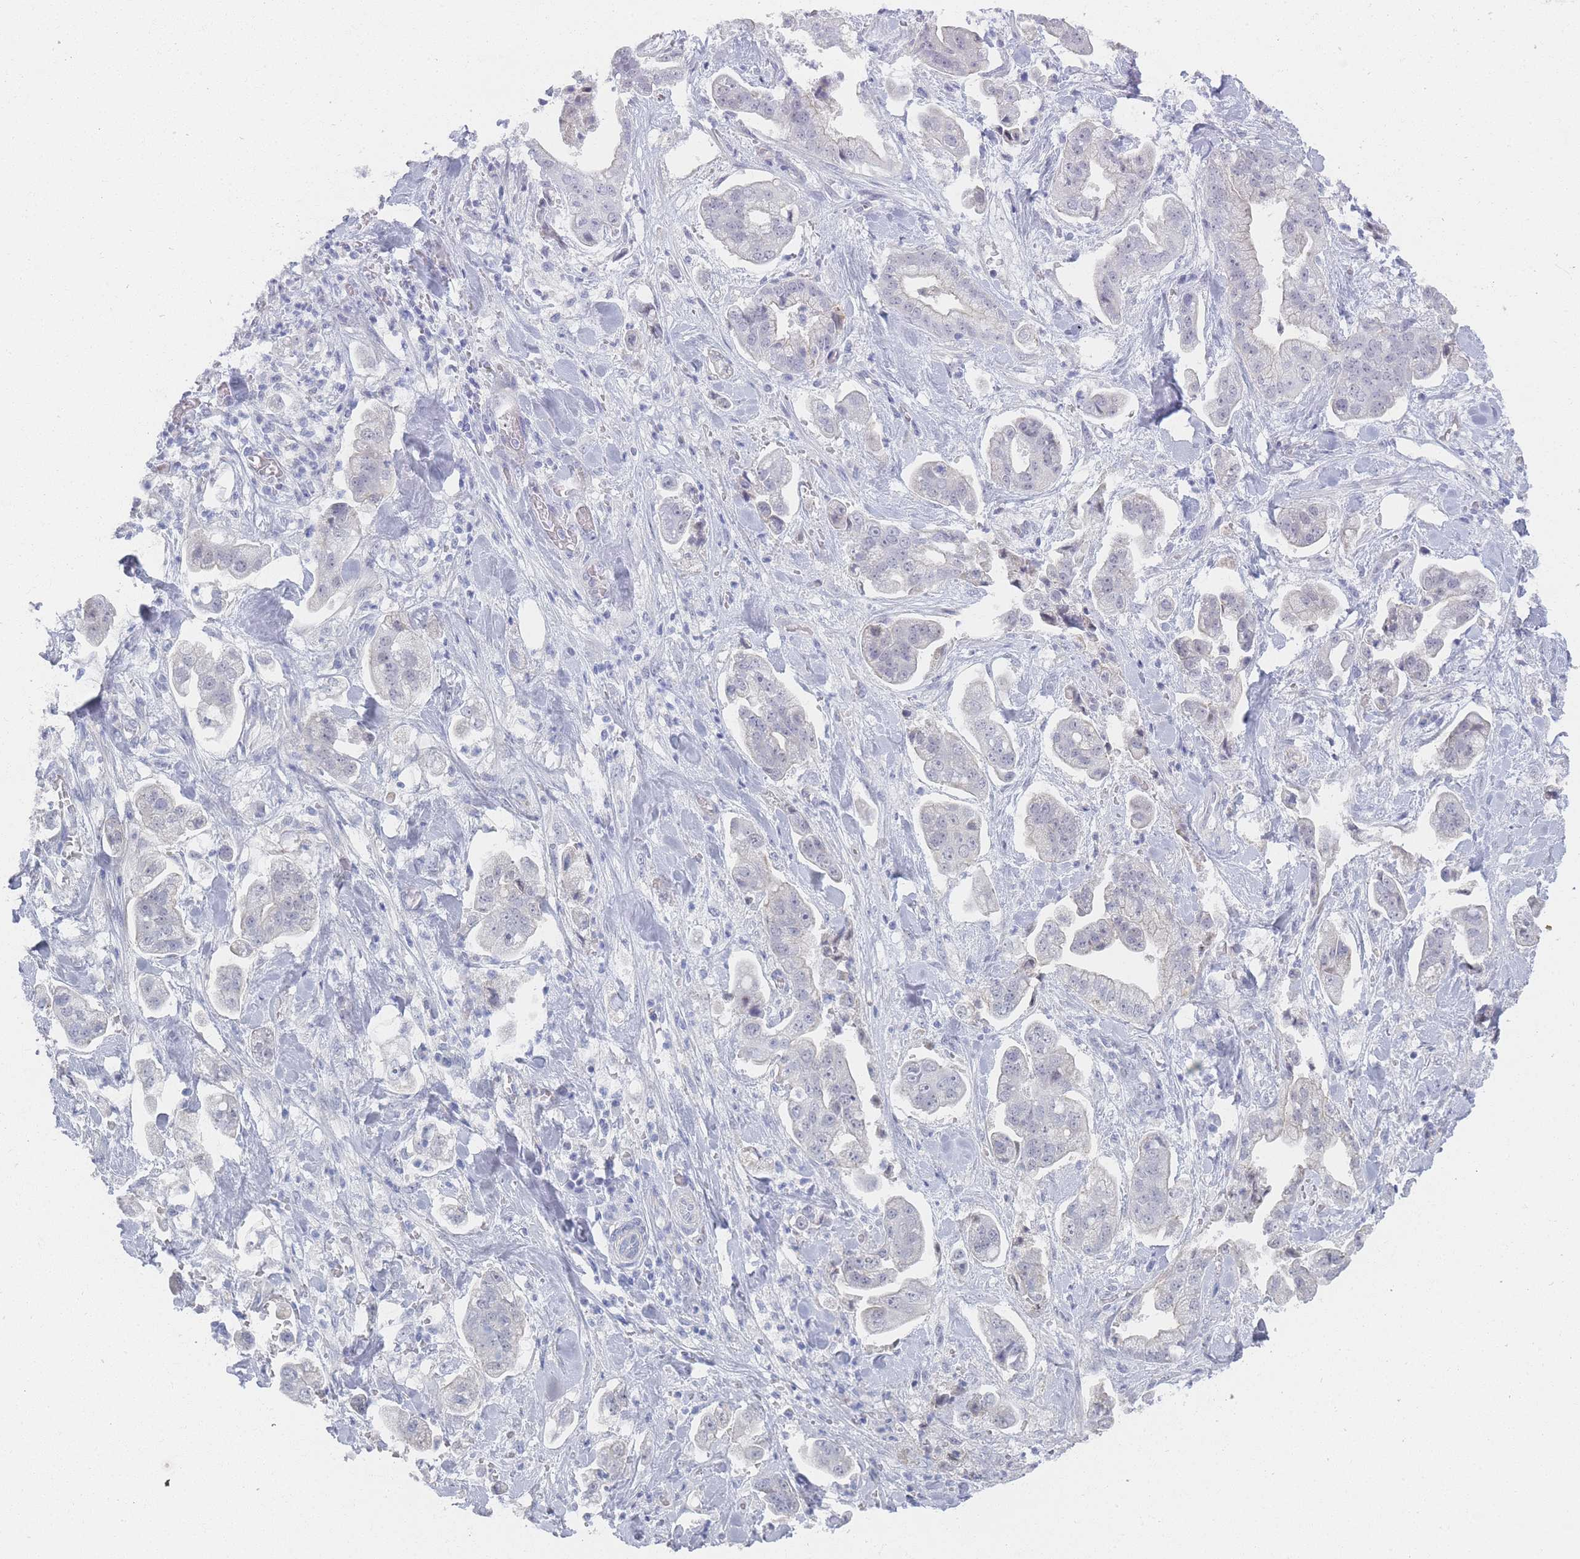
{"staining": {"intensity": "negative", "quantity": "none", "location": "none"}, "tissue": "stomach cancer", "cell_type": "Tumor cells", "image_type": "cancer", "snomed": [{"axis": "morphology", "description": "Adenocarcinoma, NOS"}, {"axis": "topography", "description": "Stomach"}], "caption": "The image shows no significant positivity in tumor cells of stomach cancer.", "gene": "IMPG1", "patient": {"sex": "male", "age": 62}}